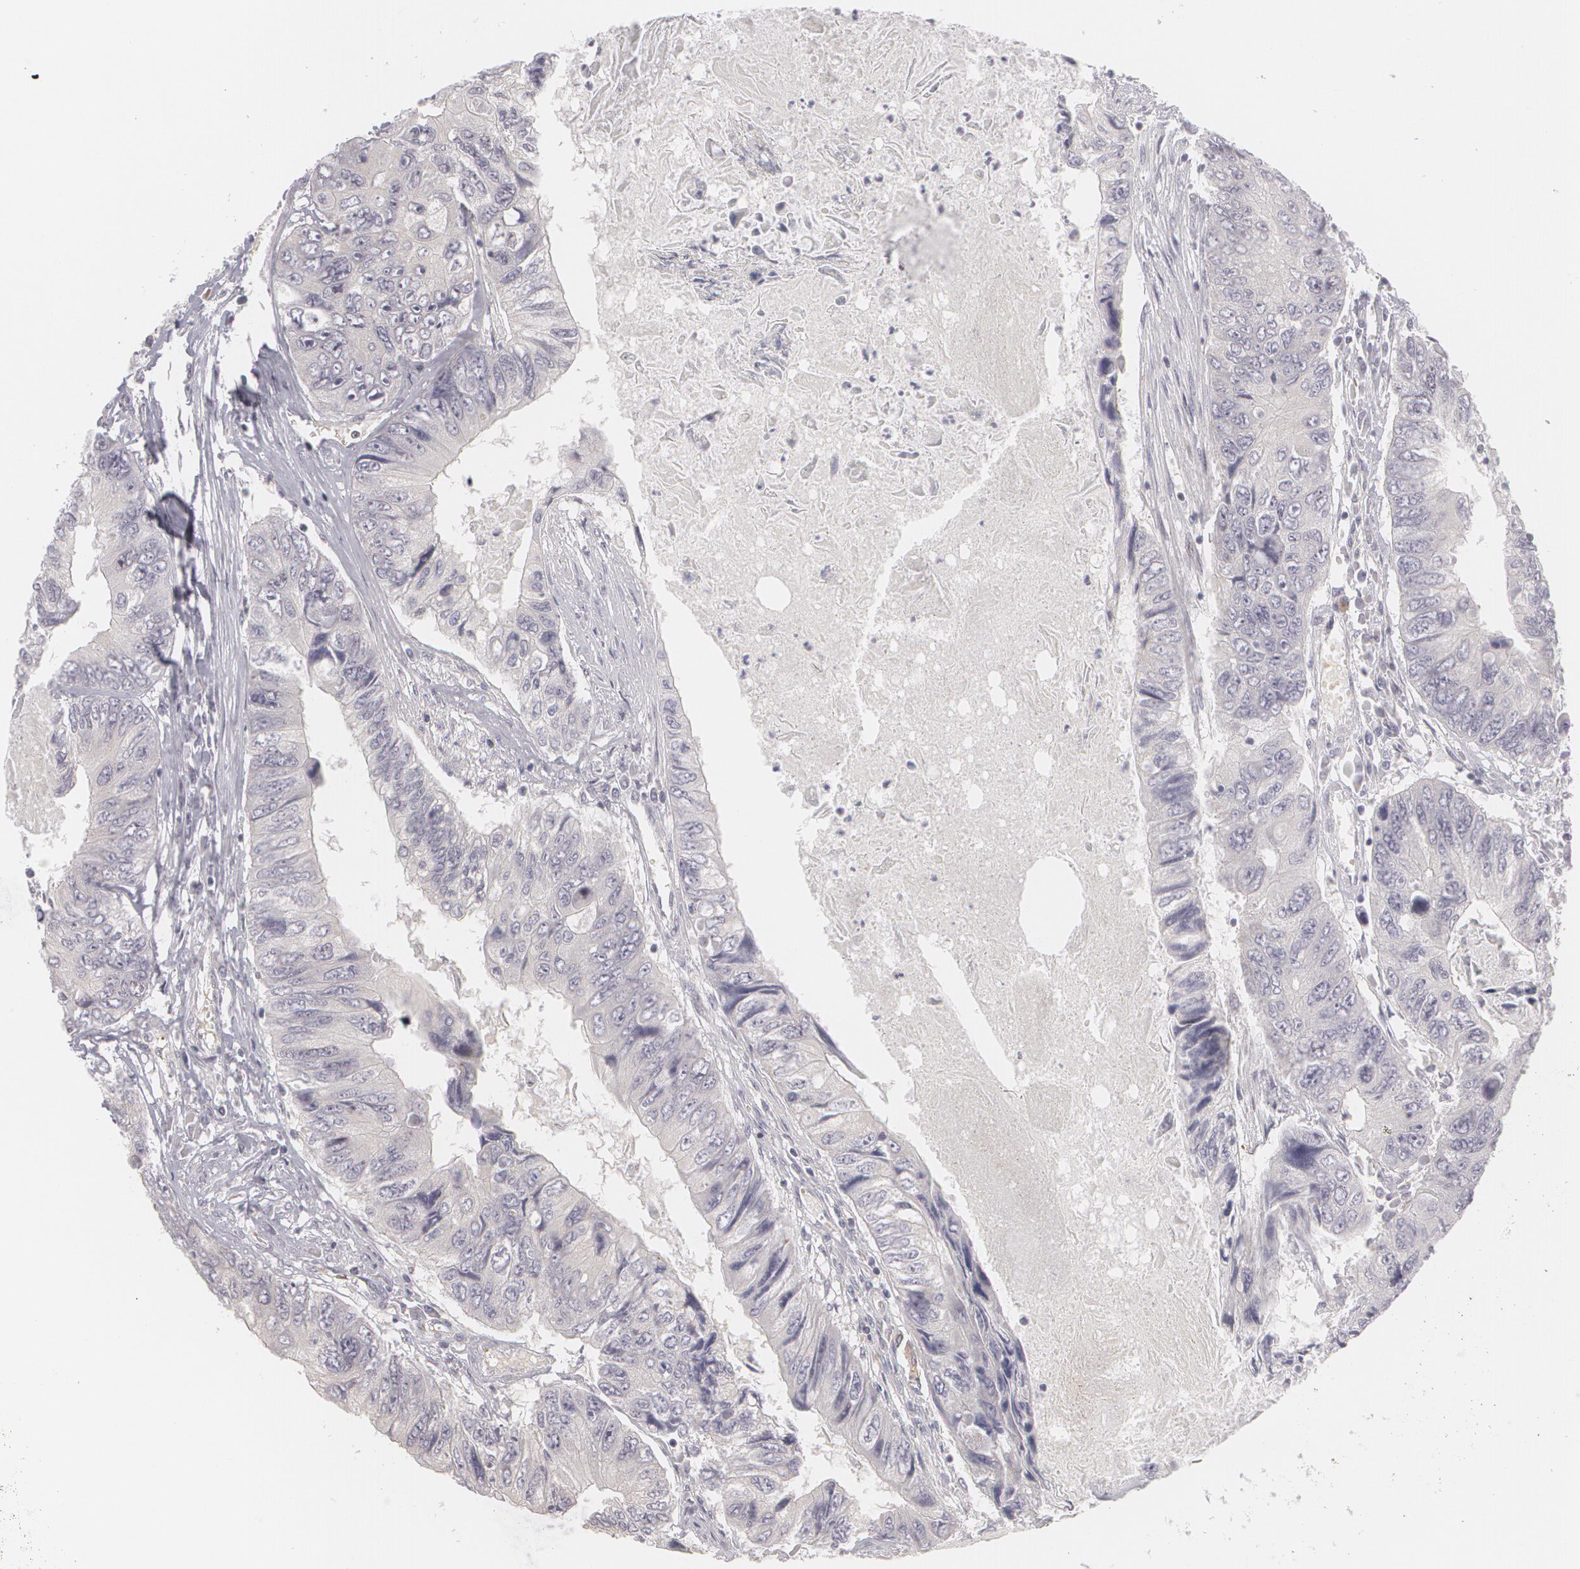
{"staining": {"intensity": "negative", "quantity": "none", "location": "none"}, "tissue": "colorectal cancer", "cell_type": "Tumor cells", "image_type": "cancer", "snomed": [{"axis": "morphology", "description": "Adenocarcinoma, NOS"}, {"axis": "topography", "description": "Rectum"}], "caption": "Tumor cells are negative for brown protein staining in colorectal cancer. (Stains: DAB (3,3'-diaminobenzidine) immunohistochemistry with hematoxylin counter stain, Microscopy: brightfield microscopy at high magnification).", "gene": "ZBTB16", "patient": {"sex": "female", "age": 82}}